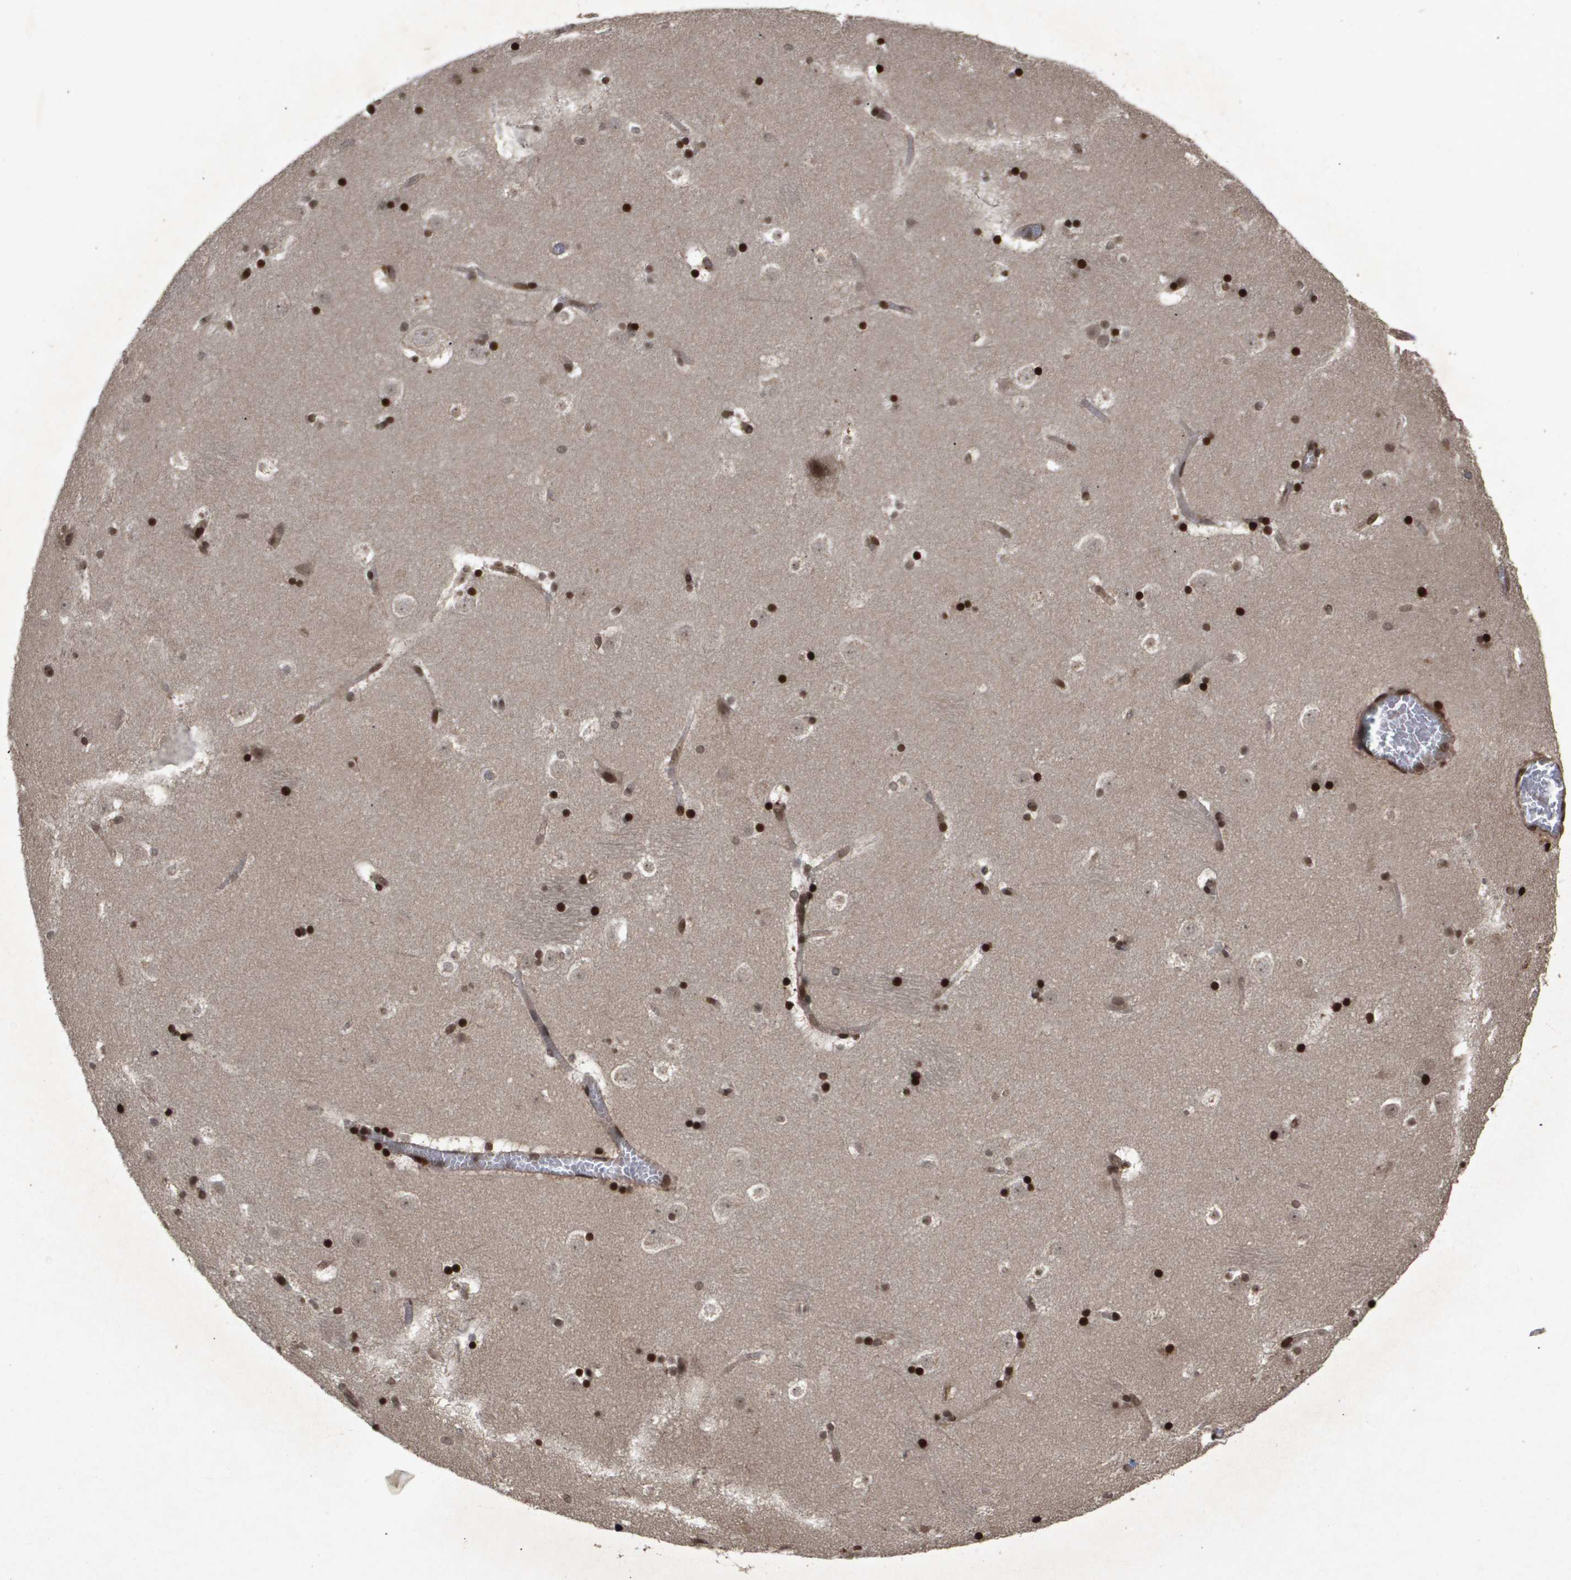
{"staining": {"intensity": "strong", "quantity": ">75%", "location": "nuclear"}, "tissue": "caudate", "cell_type": "Glial cells", "image_type": "normal", "snomed": [{"axis": "morphology", "description": "Normal tissue, NOS"}, {"axis": "topography", "description": "Lateral ventricle wall"}], "caption": "Immunohistochemistry micrograph of benign caudate stained for a protein (brown), which displays high levels of strong nuclear expression in approximately >75% of glial cells.", "gene": "HSPA6", "patient": {"sex": "male", "age": 45}}